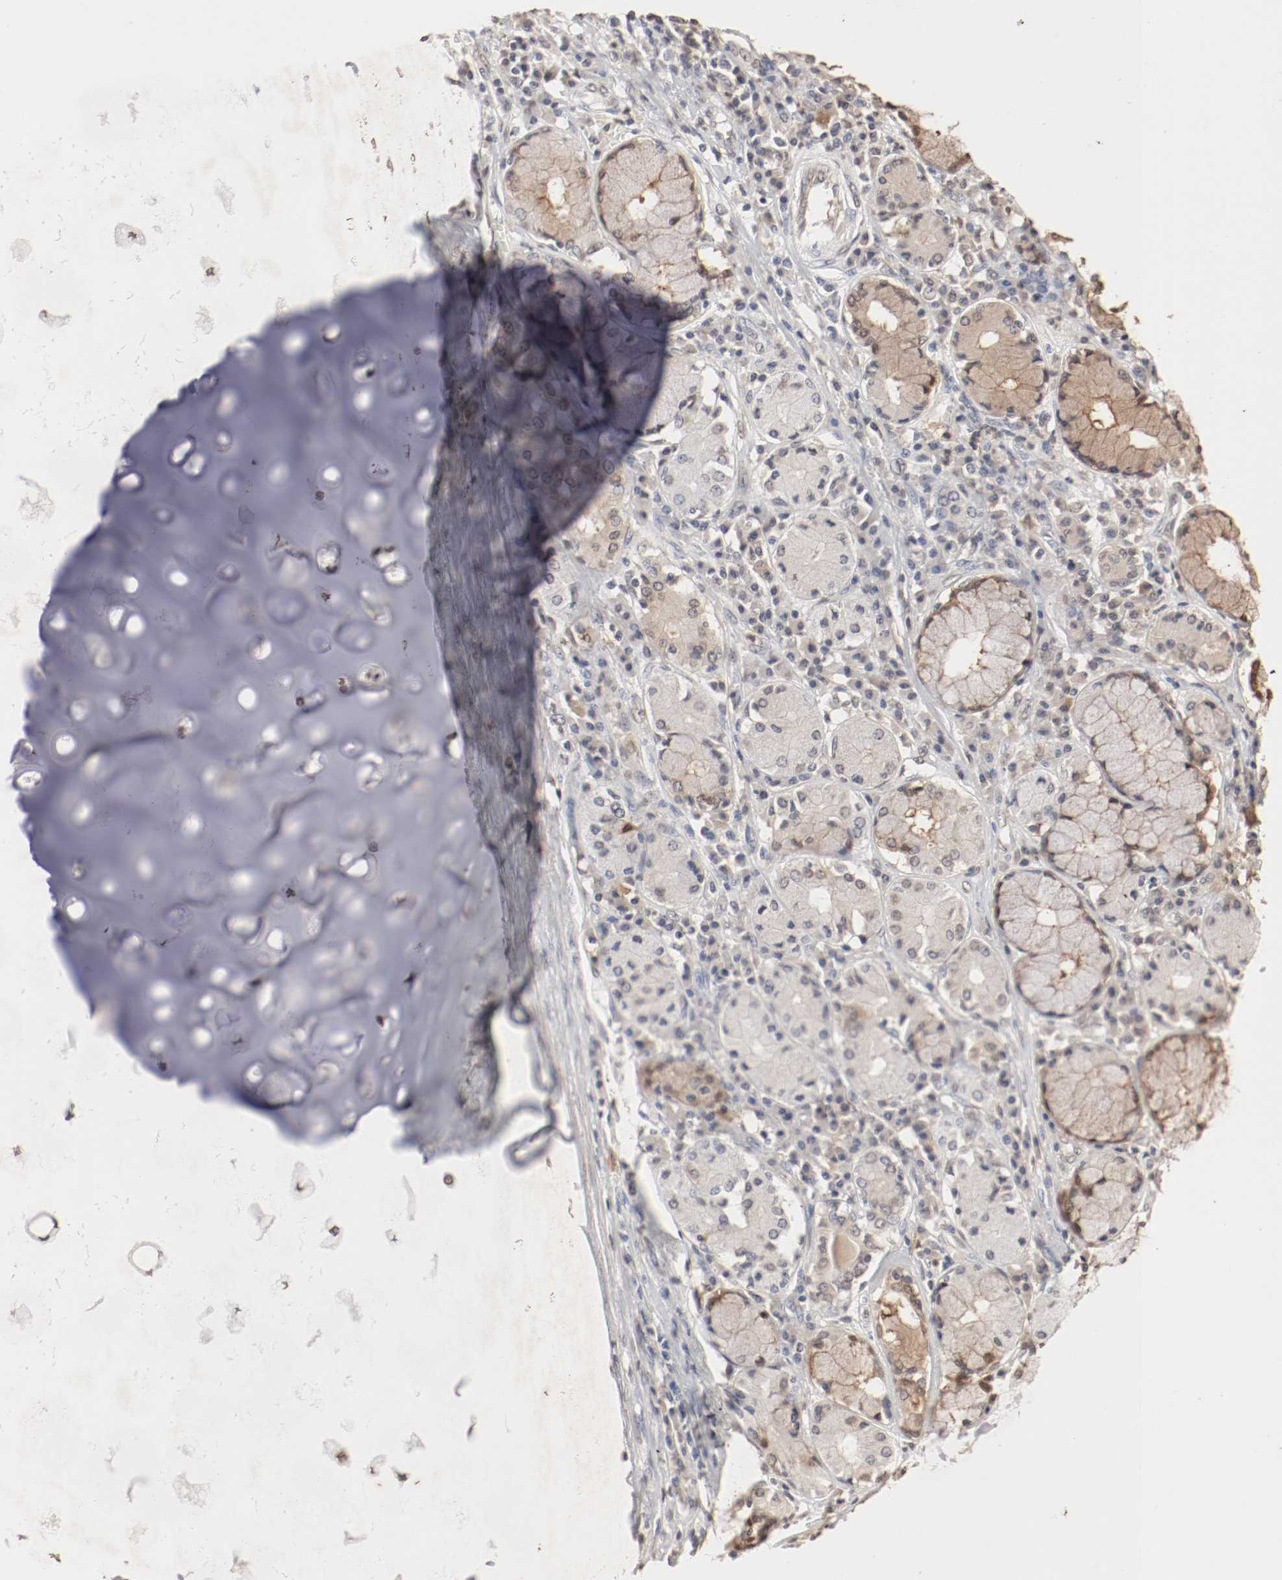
{"staining": {"intensity": "weak", "quantity": "25%-75%", "location": "cytoplasmic/membranous,nuclear"}, "tissue": "lung cancer", "cell_type": "Tumor cells", "image_type": "cancer", "snomed": [{"axis": "morphology", "description": "Squamous cell carcinoma, NOS"}, {"axis": "topography", "description": "Lung"}], "caption": "Immunohistochemistry (IHC) micrograph of human squamous cell carcinoma (lung) stained for a protein (brown), which displays low levels of weak cytoplasmic/membranous and nuclear expression in about 25%-75% of tumor cells.", "gene": "WASL", "patient": {"sex": "female", "age": 47}}